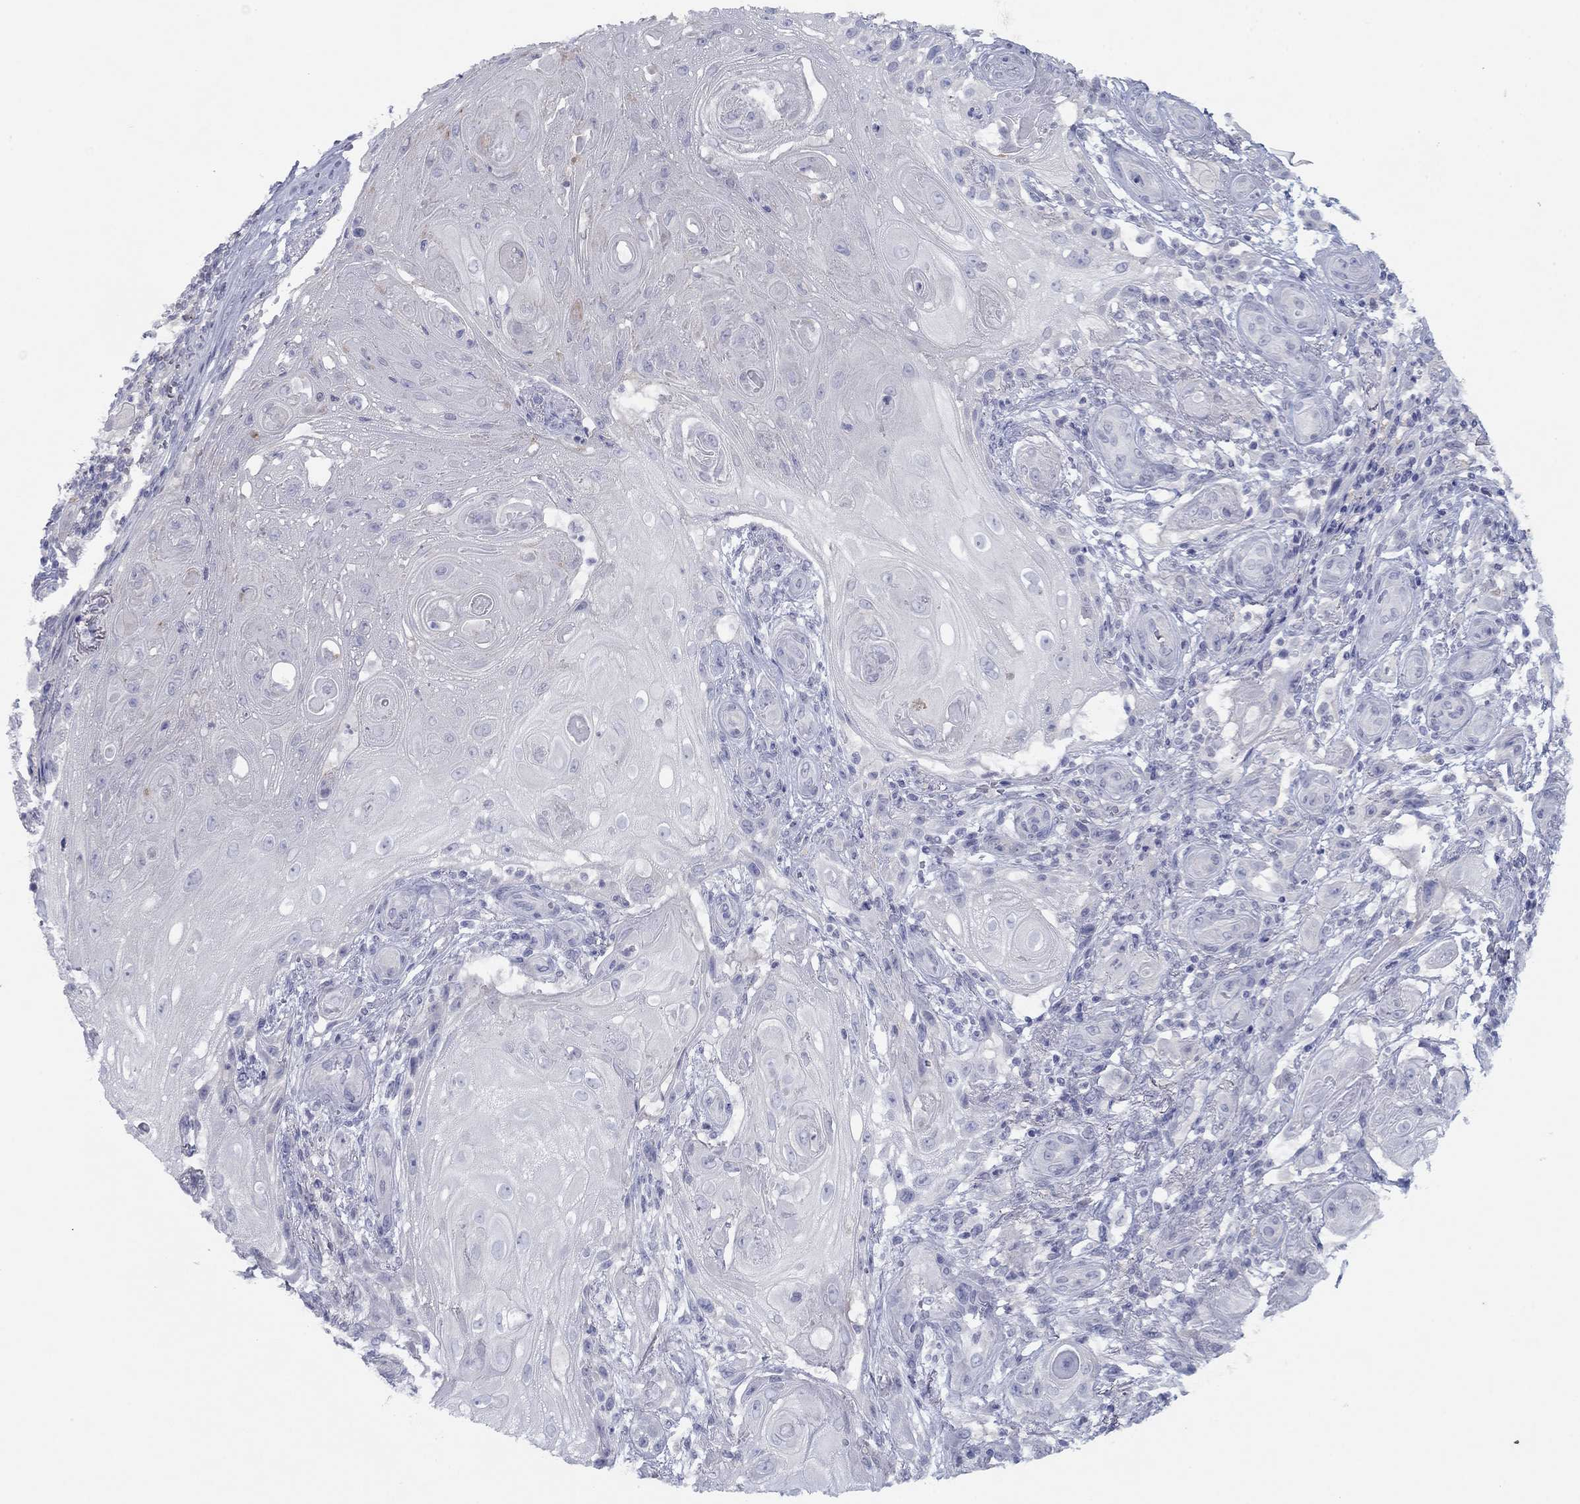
{"staining": {"intensity": "negative", "quantity": "none", "location": "none"}, "tissue": "skin cancer", "cell_type": "Tumor cells", "image_type": "cancer", "snomed": [{"axis": "morphology", "description": "Squamous cell carcinoma, NOS"}, {"axis": "topography", "description": "Skin"}], "caption": "Protein analysis of skin cancer (squamous cell carcinoma) demonstrates no significant staining in tumor cells. The staining was performed using DAB to visualize the protein expression in brown, while the nuclei were stained in blue with hematoxylin (Magnification: 20x).", "gene": "PLS1", "patient": {"sex": "male", "age": 62}}